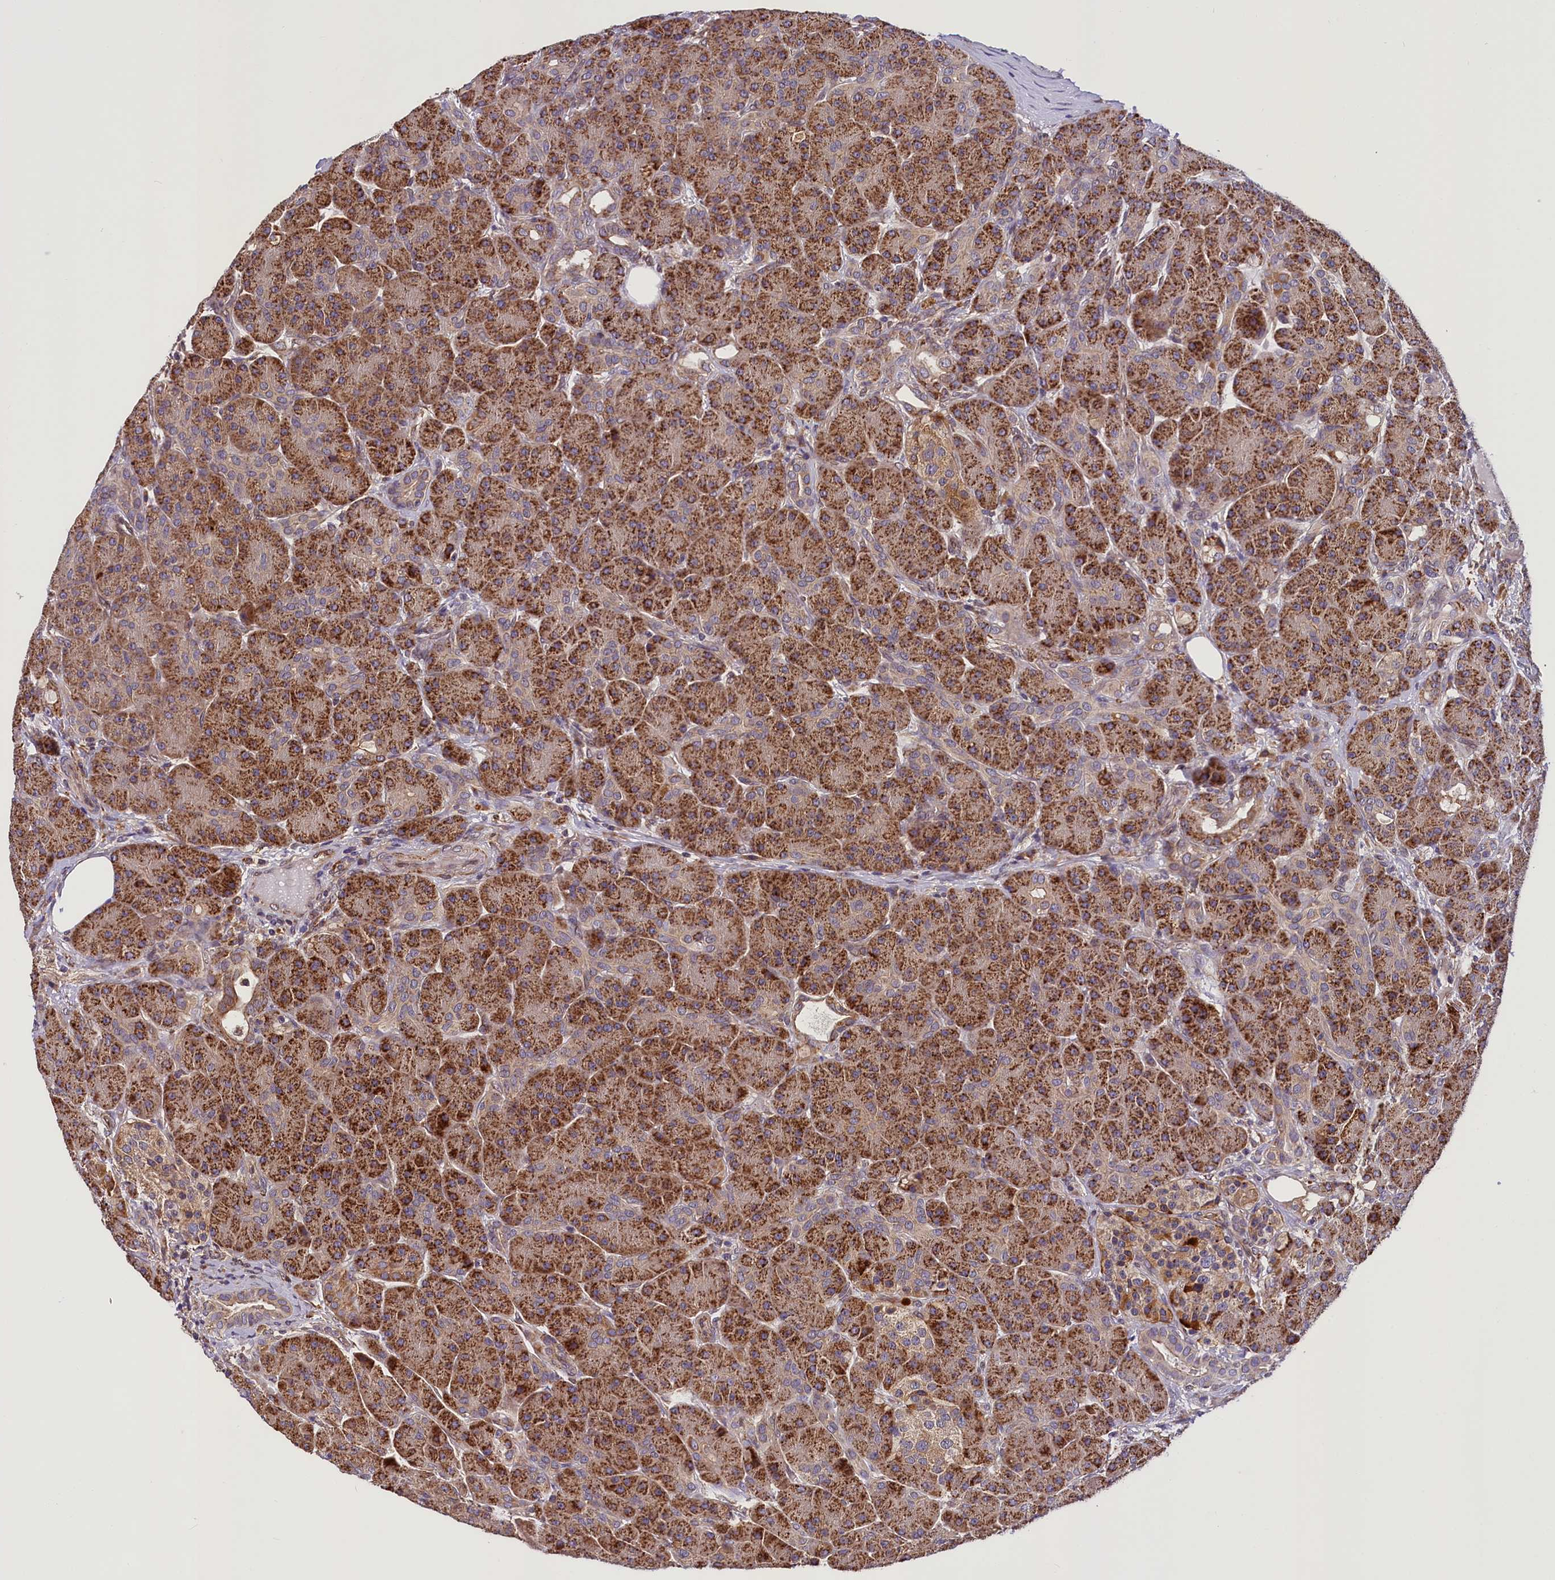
{"staining": {"intensity": "strong", "quantity": "25%-75%", "location": "cytoplasmic/membranous"}, "tissue": "pancreas", "cell_type": "Exocrine glandular cells", "image_type": "normal", "snomed": [{"axis": "morphology", "description": "Normal tissue, NOS"}, {"axis": "topography", "description": "Pancreas"}], "caption": "Approximately 25%-75% of exocrine glandular cells in unremarkable pancreas show strong cytoplasmic/membranous protein expression as visualized by brown immunohistochemical staining.", "gene": "SUPV3L1", "patient": {"sex": "male", "age": 63}}